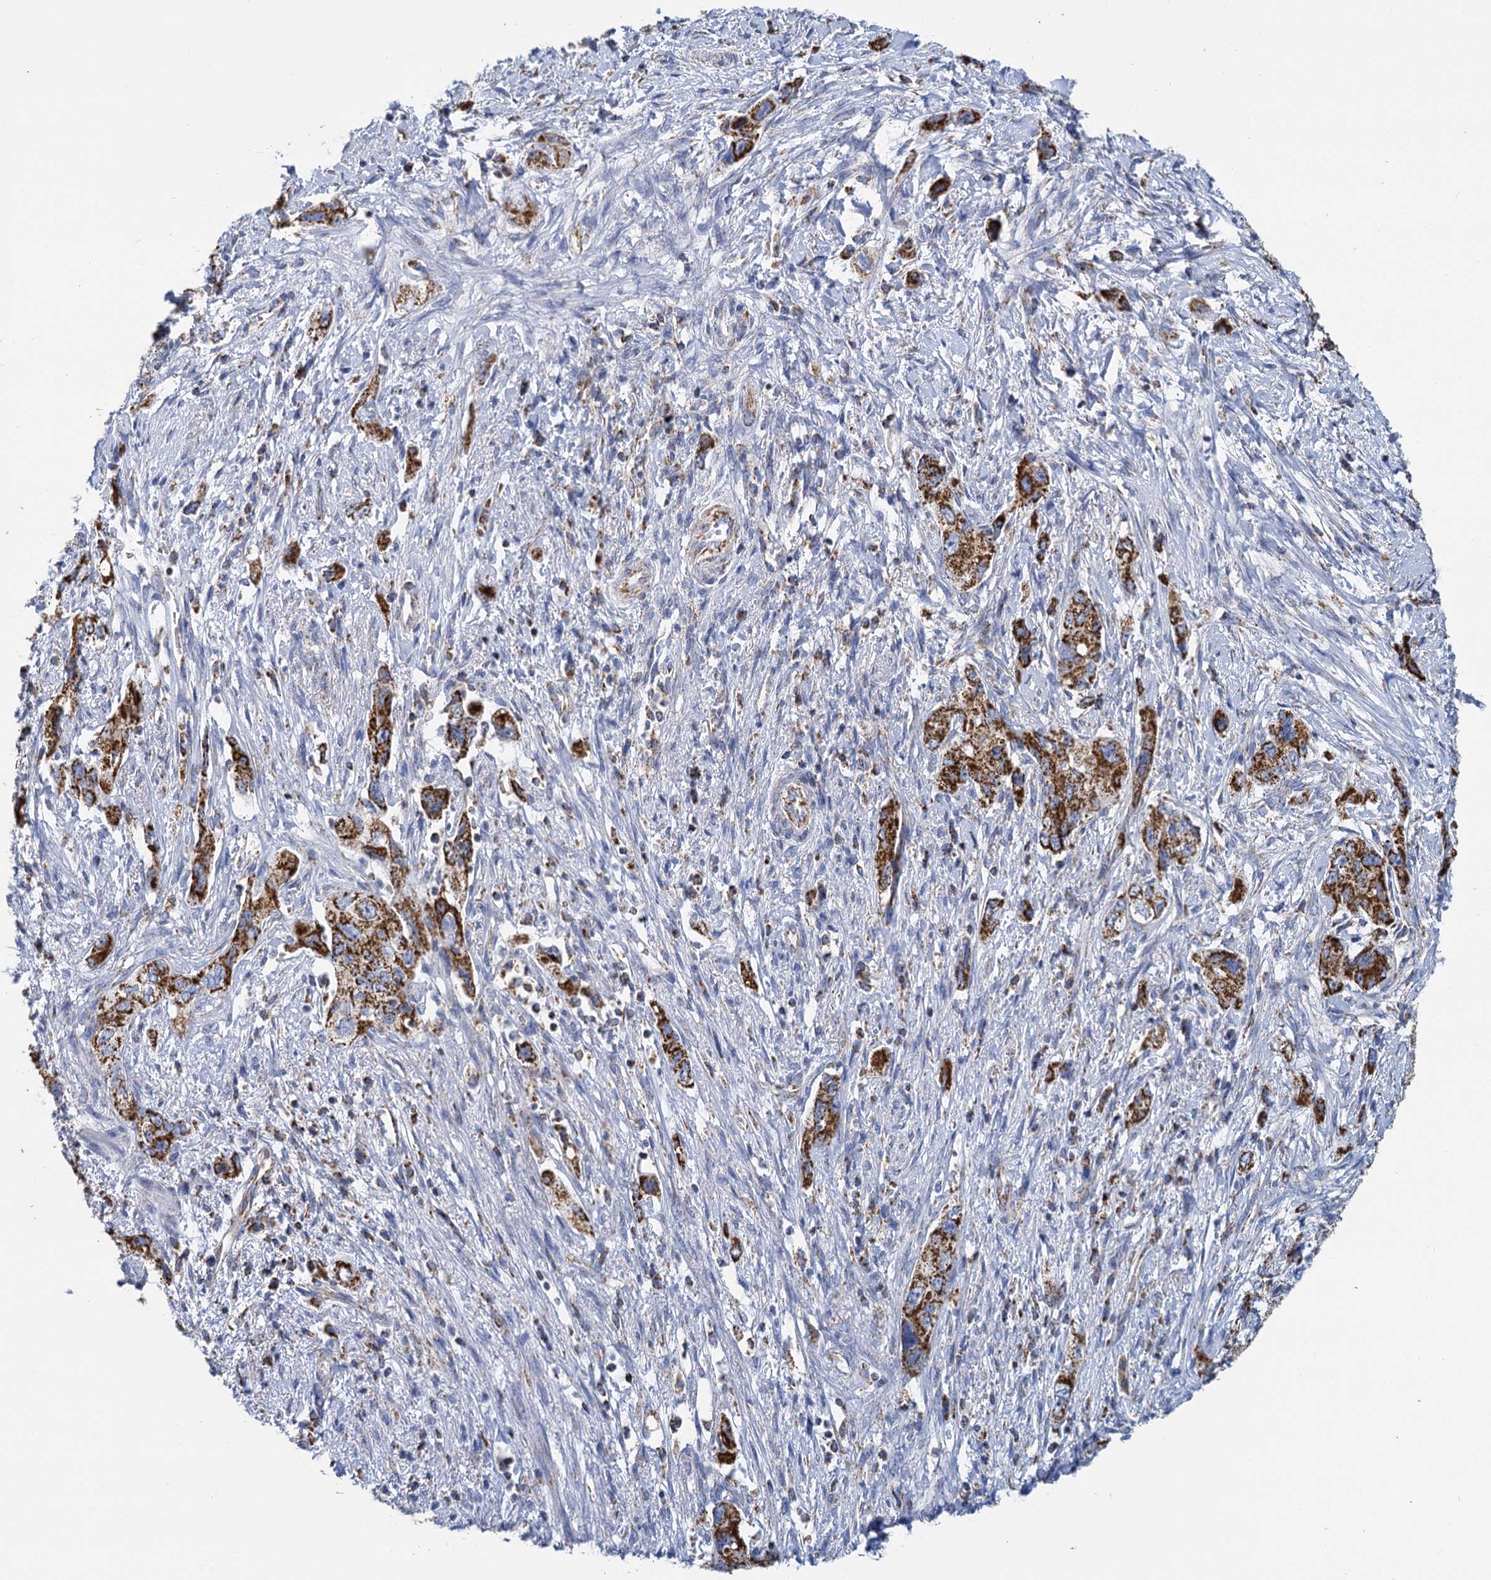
{"staining": {"intensity": "strong", "quantity": ">75%", "location": "cytoplasmic/membranous"}, "tissue": "pancreatic cancer", "cell_type": "Tumor cells", "image_type": "cancer", "snomed": [{"axis": "morphology", "description": "Adenocarcinoma, NOS"}, {"axis": "topography", "description": "Pancreas"}], "caption": "Immunohistochemistry (IHC) micrograph of neoplastic tissue: pancreatic cancer stained using immunohistochemistry displays high levels of strong protein expression localized specifically in the cytoplasmic/membranous of tumor cells, appearing as a cytoplasmic/membranous brown color.", "gene": "CCP110", "patient": {"sex": "female", "age": 73}}